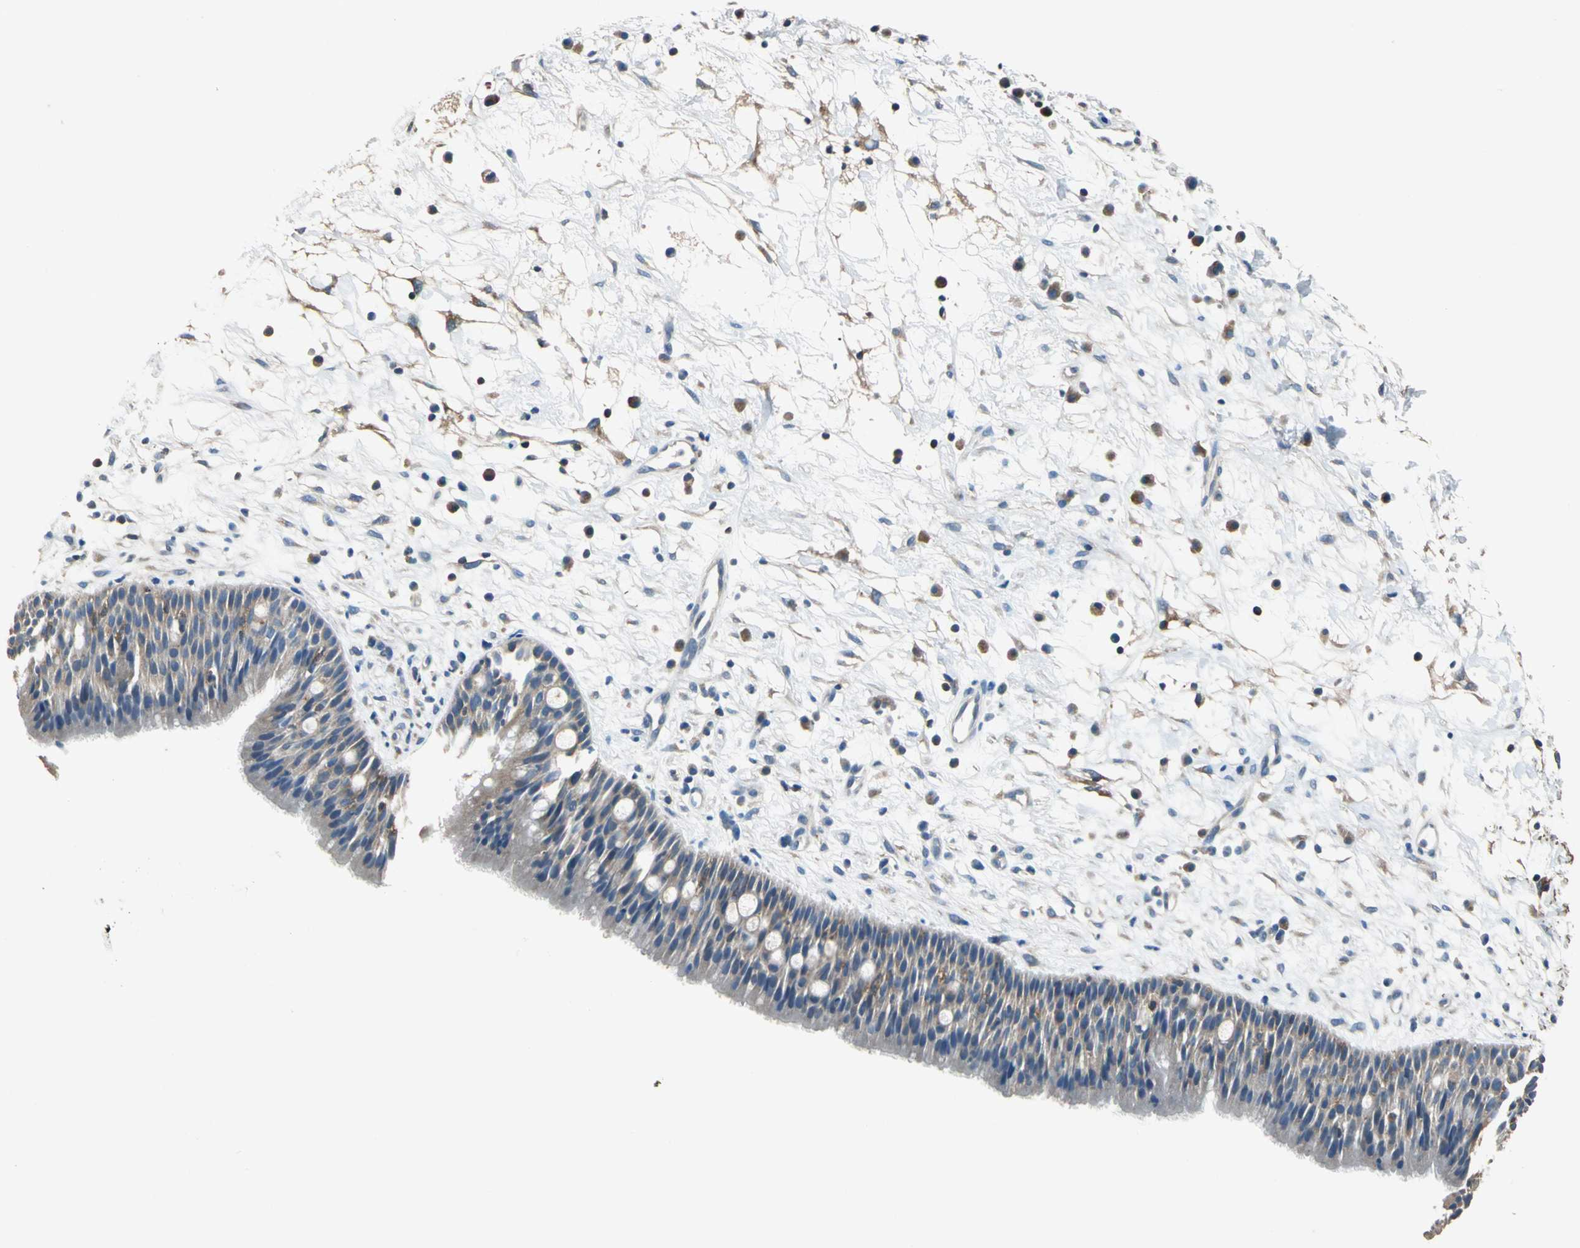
{"staining": {"intensity": "weak", "quantity": "25%-75%", "location": "cytoplasmic/membranous"}, "tissue": "nasopharynx", "cell_type": "Respiratory epithelial cells", "image_type": "normal", "snomed": [{"axis": "morphology", "description": "Normal tissue, NOS"}, {"axis": "topography", "description": "Nasopharynx"}], "caption": "DAB immunohistochemical staining of normal nasopharynx reveals weak cytoplasmic/membranous protein expression in approximately 25%-75% of respiratory epithelial cells.", "gene": "PRKCA", "patient": {"sex": "male", "age": 13}}